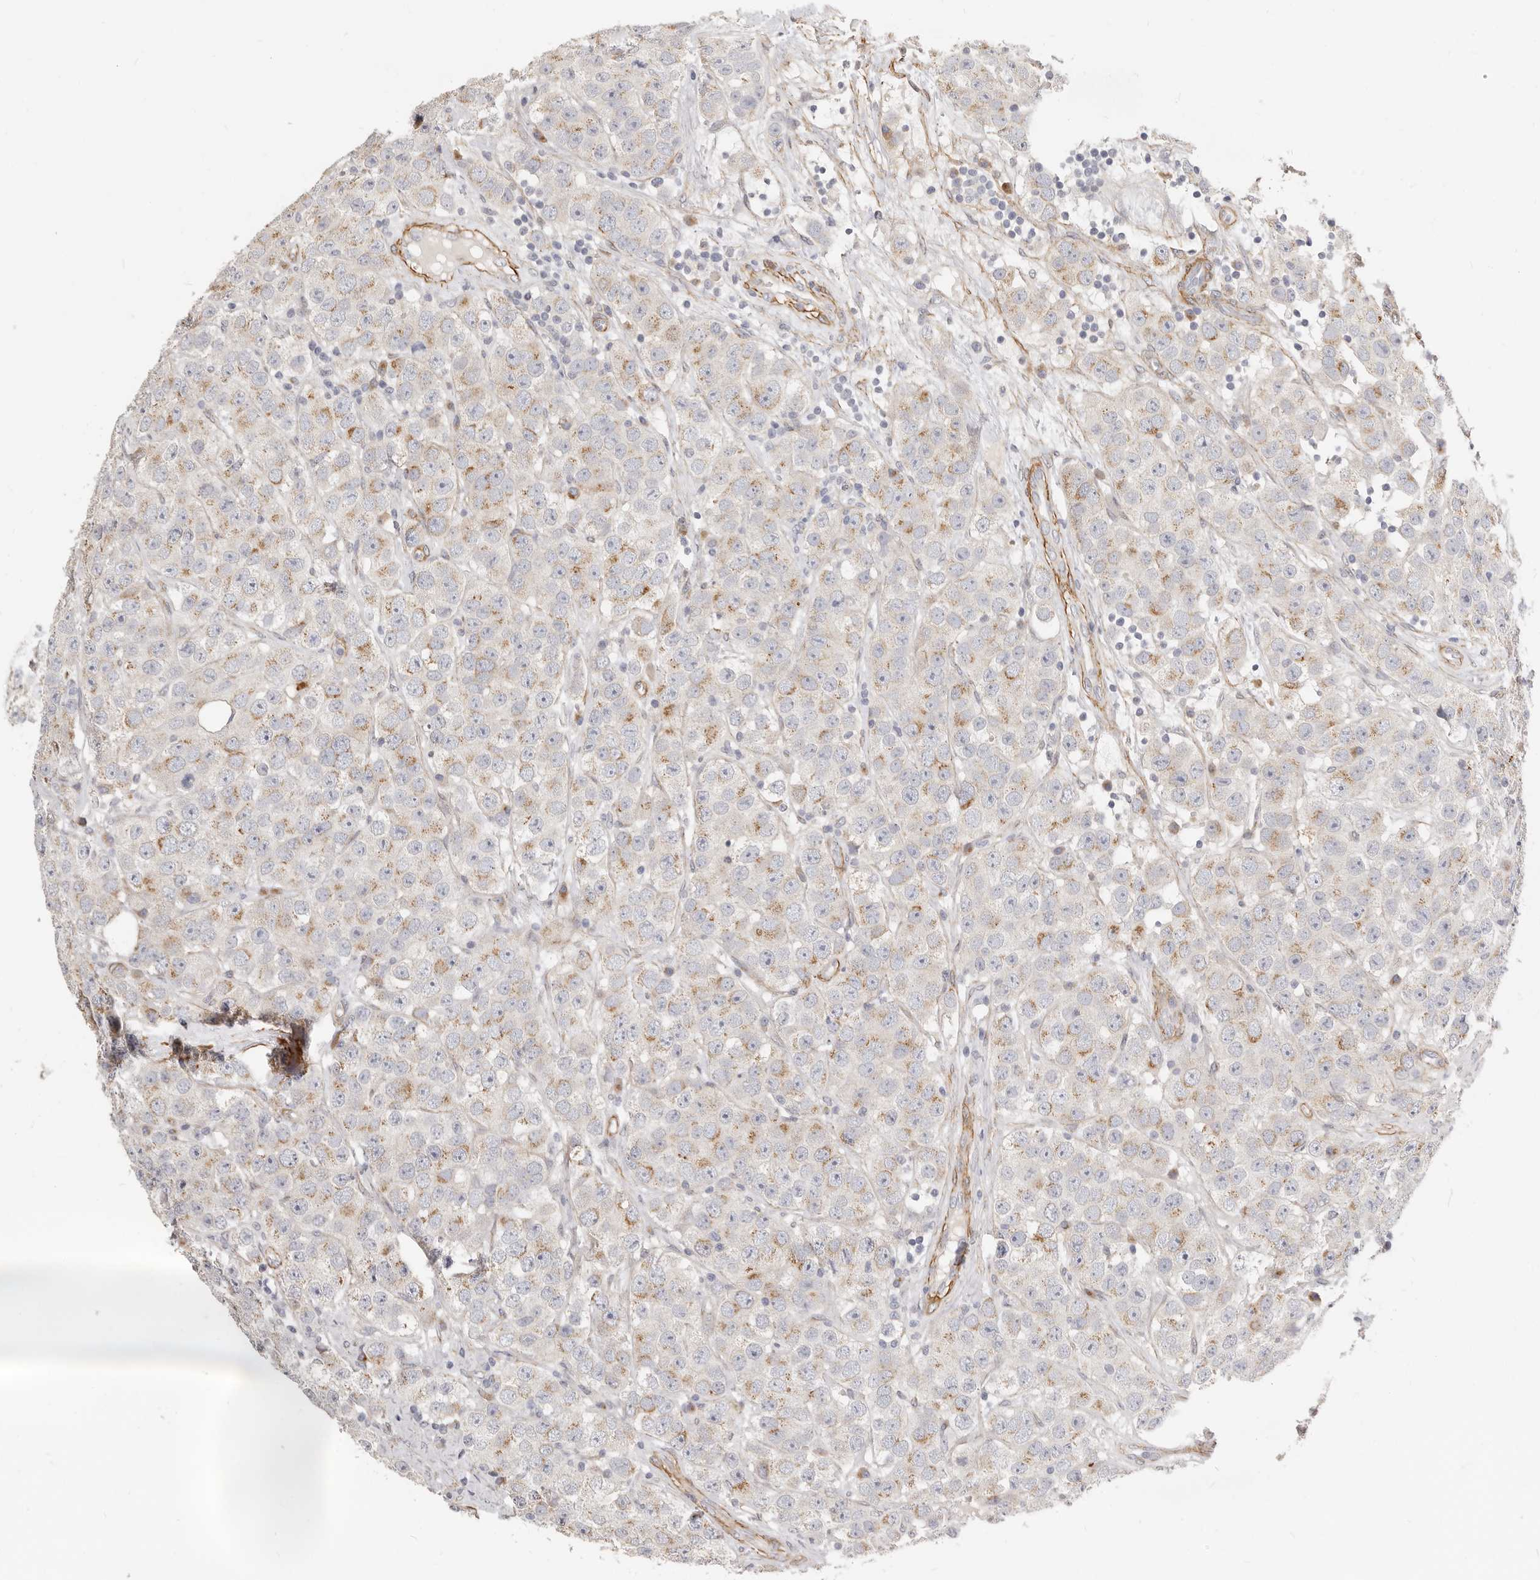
{"staining": {"intensity": "weak", "quantity": "25%-75%", "location": "cytoplasmic/membranous"}, "tissue": "testis cancer", "cell_type": "Tumor cells", "image_type": "cancer", "snomed": [{"axis": "morphology", "description": "Seminoma, NOS"}, {"axis": "topography", "description": "Testis"}], "caption": "Immunohistochemistry histopathology image of seminoma (testis) stained for a protein (brown), which reveals low levels of weak cytoplasmic/membranous staining in about 25%-75% of tumor cells.", "gene": "RABAC1", "patient": {"sex": "male", "age": 28}}